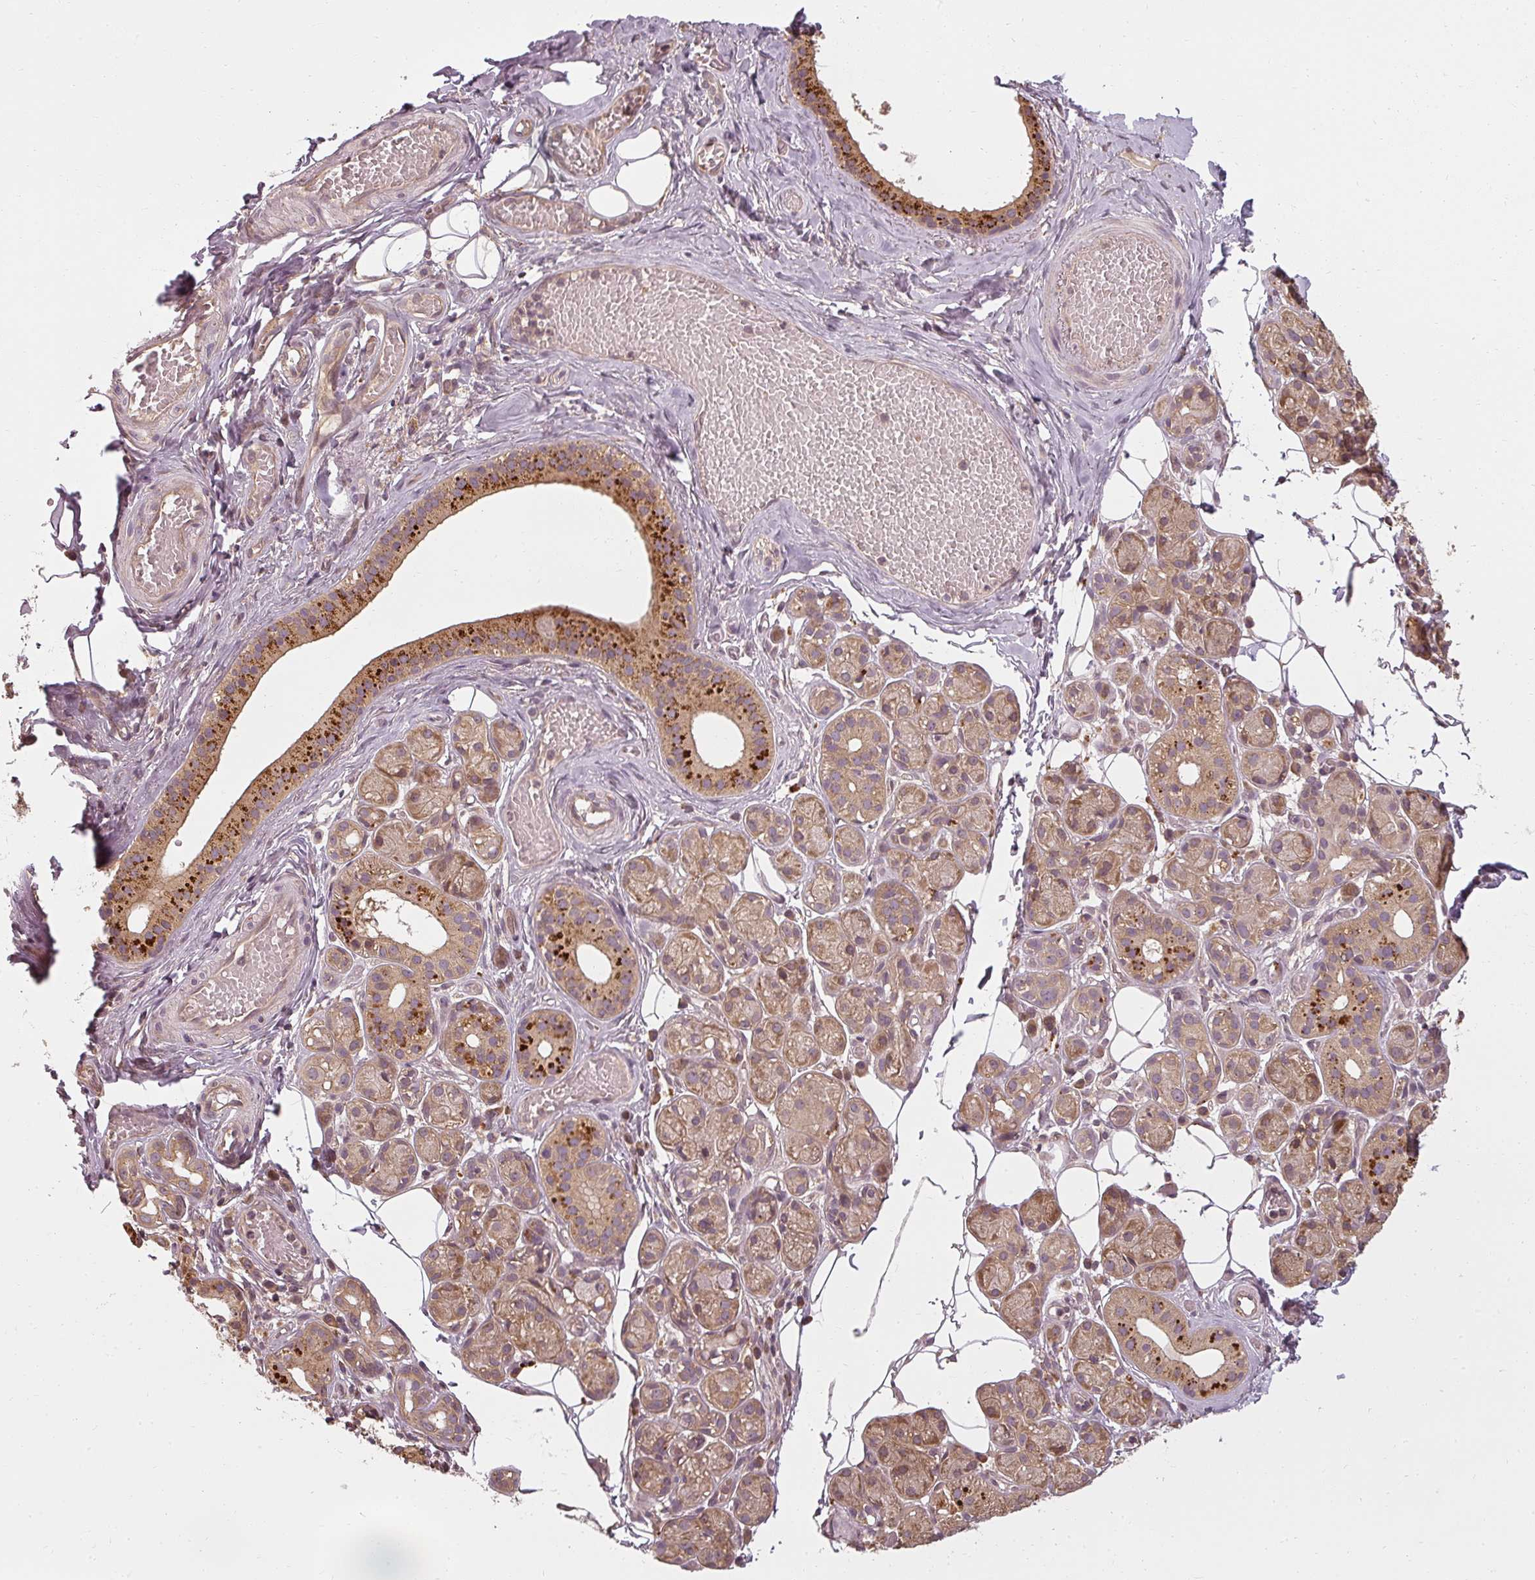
{"staining": {"intensity": "strong", "quantity": ">75%", "location": "cytoplasmic/membranous"}, "tissue": "salivary gland", "cell_type": "Glandular cells", "image_type": "normal", "snomed": [{"axis": "morphology", "description": "Normal tissue, NOS"}, {"axis": "topography", "description": "Salivary gland"}], "caption": "Salivary gland stained for a protein shows strong cytoplasmic/membranous positivity in glandular cells. (DAB (3,3'-diaminobenzidine) IHC with brightfield microscopy, high magnification).", "gene": "RPL24", "patient": {"sex": "male", "age": 82}}